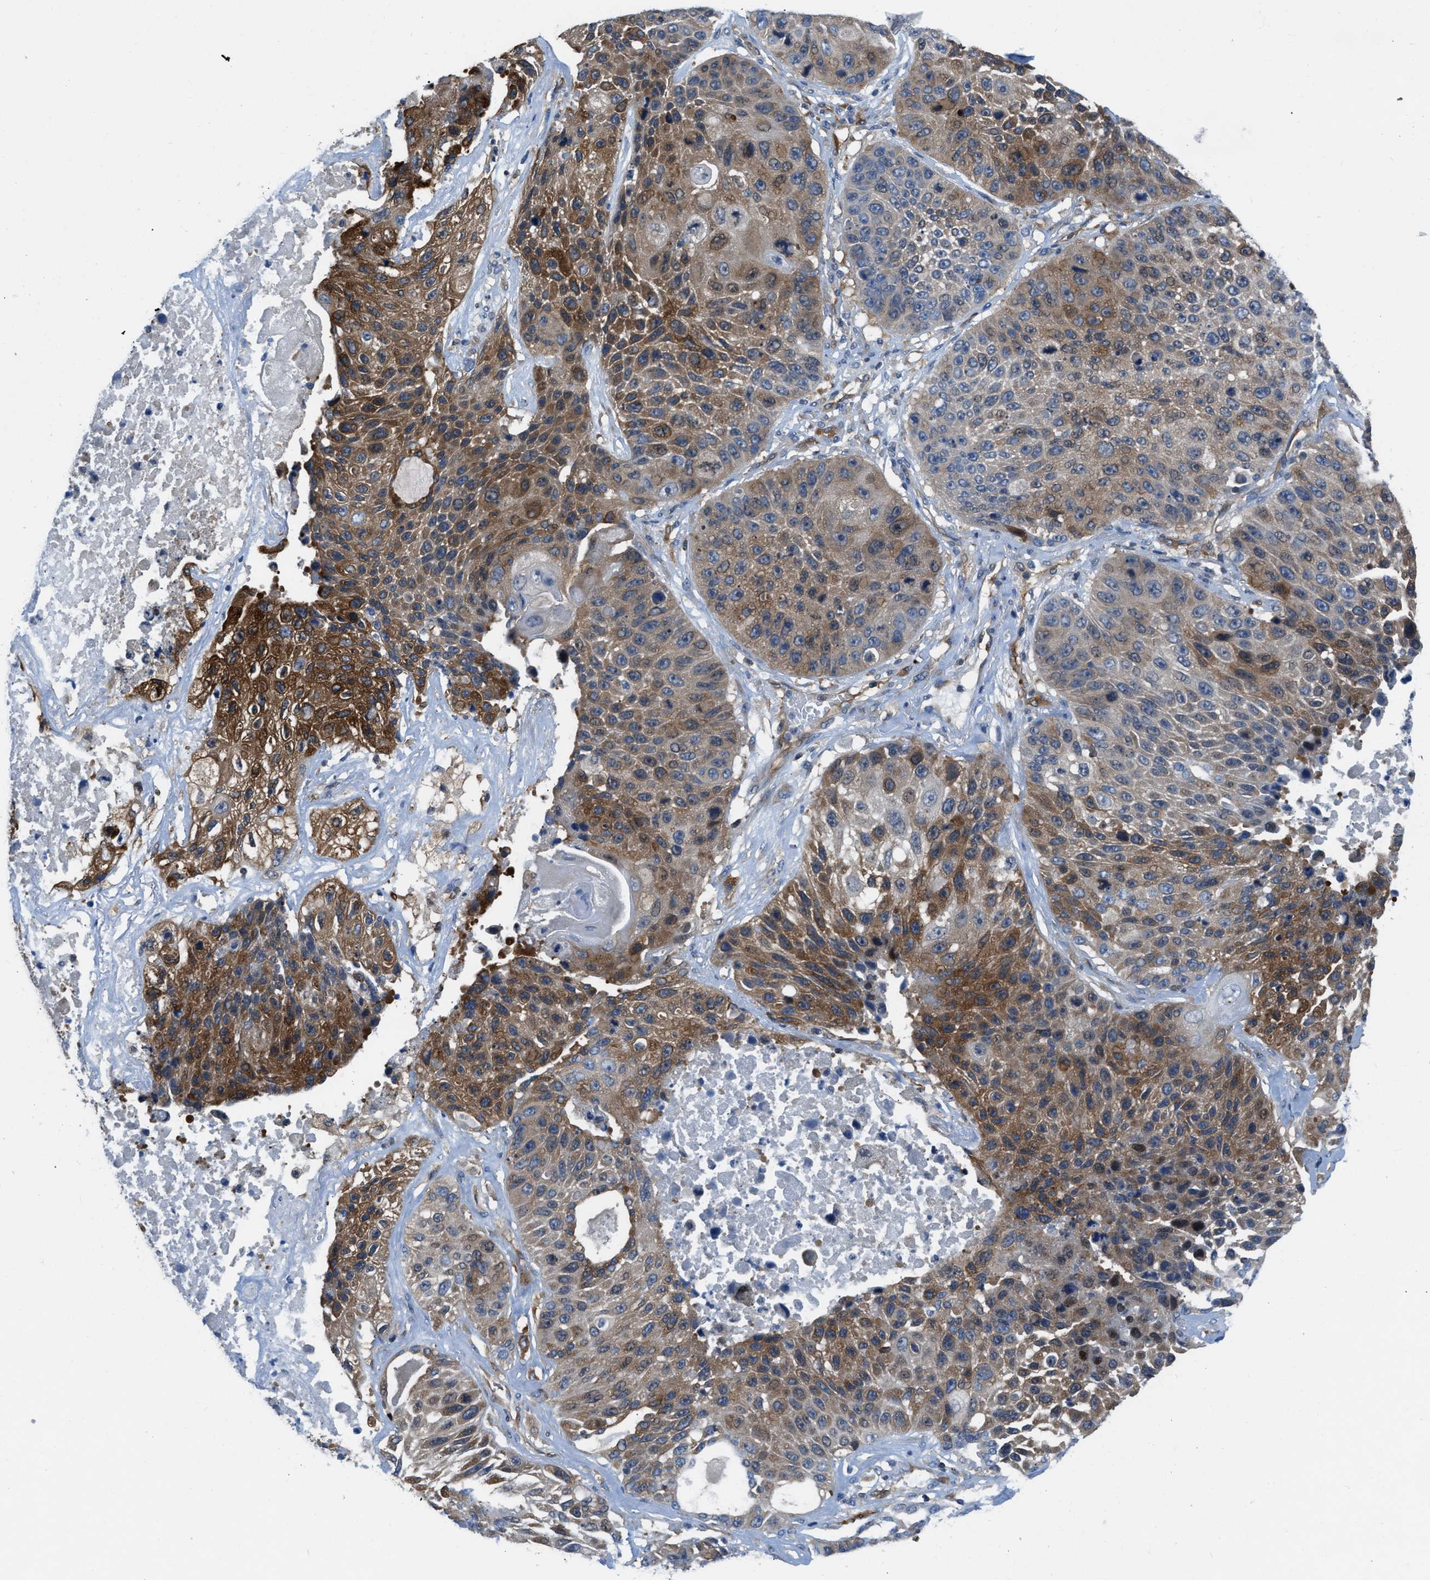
{"staining": {"intensity": "moderate", "quantity": ">75%", "location": "cytoplasmic/membranous"}, "tissue": "lung cancer", "cell_type": "Tumor cells", "image_type": "cancer", "snomed": [{"axis": "morphology", "description": "Squamous cell carcinoma, NOS"}, {"axis": "topography", "description": "Lung"}], "caption": "A medium amount of moderate cytoplasmic/membranous positivity is identified in about >75% of tumor cells in lung cancer tissue.", "gene": "PFKP", "patient": {"sex": "male", "age": 61}}